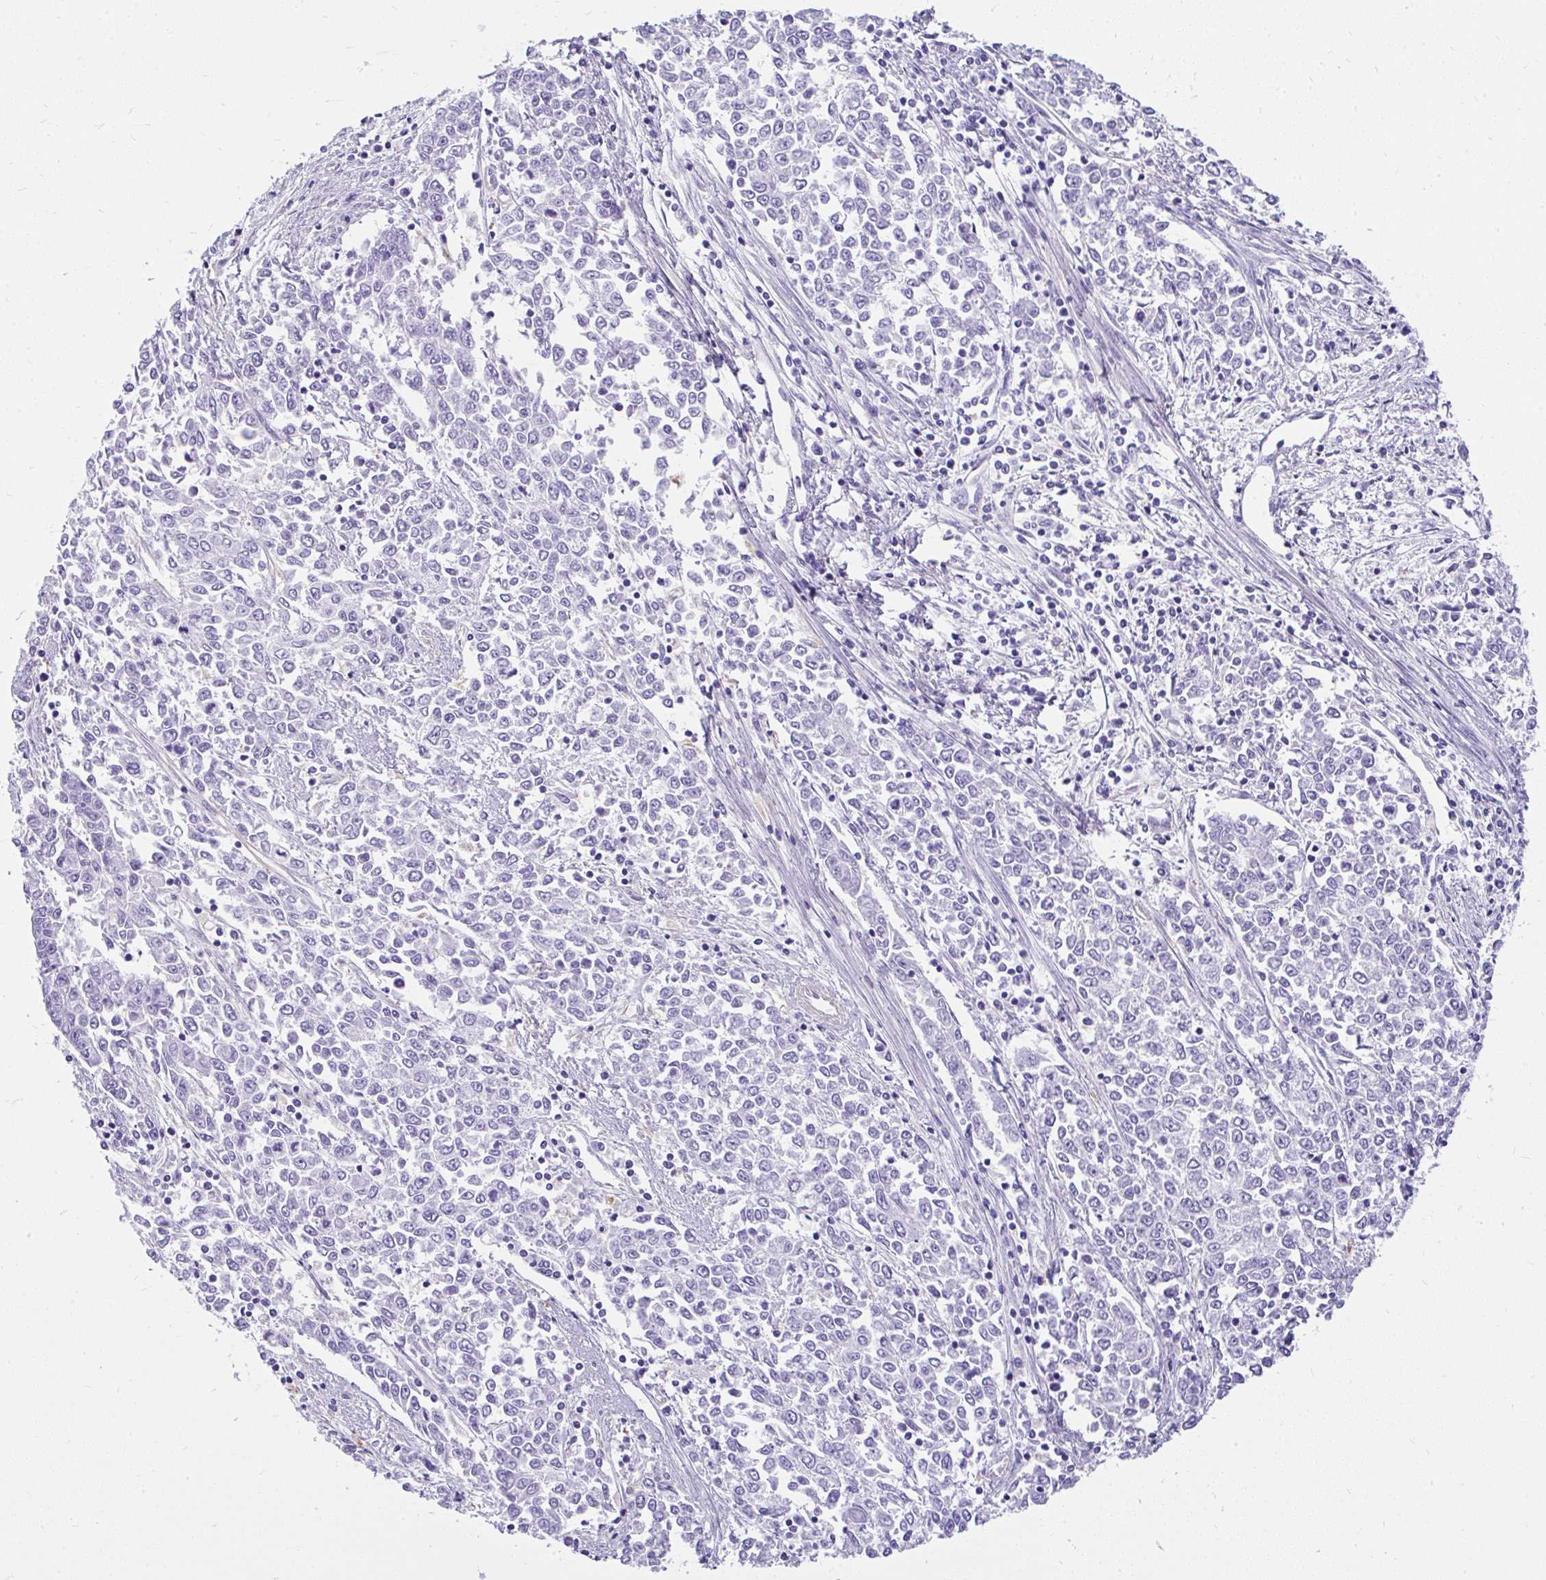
{"staining": {"intensity": "negative", "quantity": "none", "location": "none"}, "tissue": "endometrial cancer", "cell_type": "Tumor cells", "image_type": "cancer", "snomed": [{"axis": "morphology", "description": "Adenocarcinoma, NOS"}, {"axis": "topography", "description": "Endometrium"}], "caption": "Protein analysis of endometrial cancer (adenocarcinoma) exhibits no significant expression in tumor cells. The staining was performed using DAB to visualize the protein expression in brown, while the nuclei were stained in blue with hematoxylin (Magnification: 20x).", "gene": "FAM83C", "patient": {"sex": "female", "age": 50}}